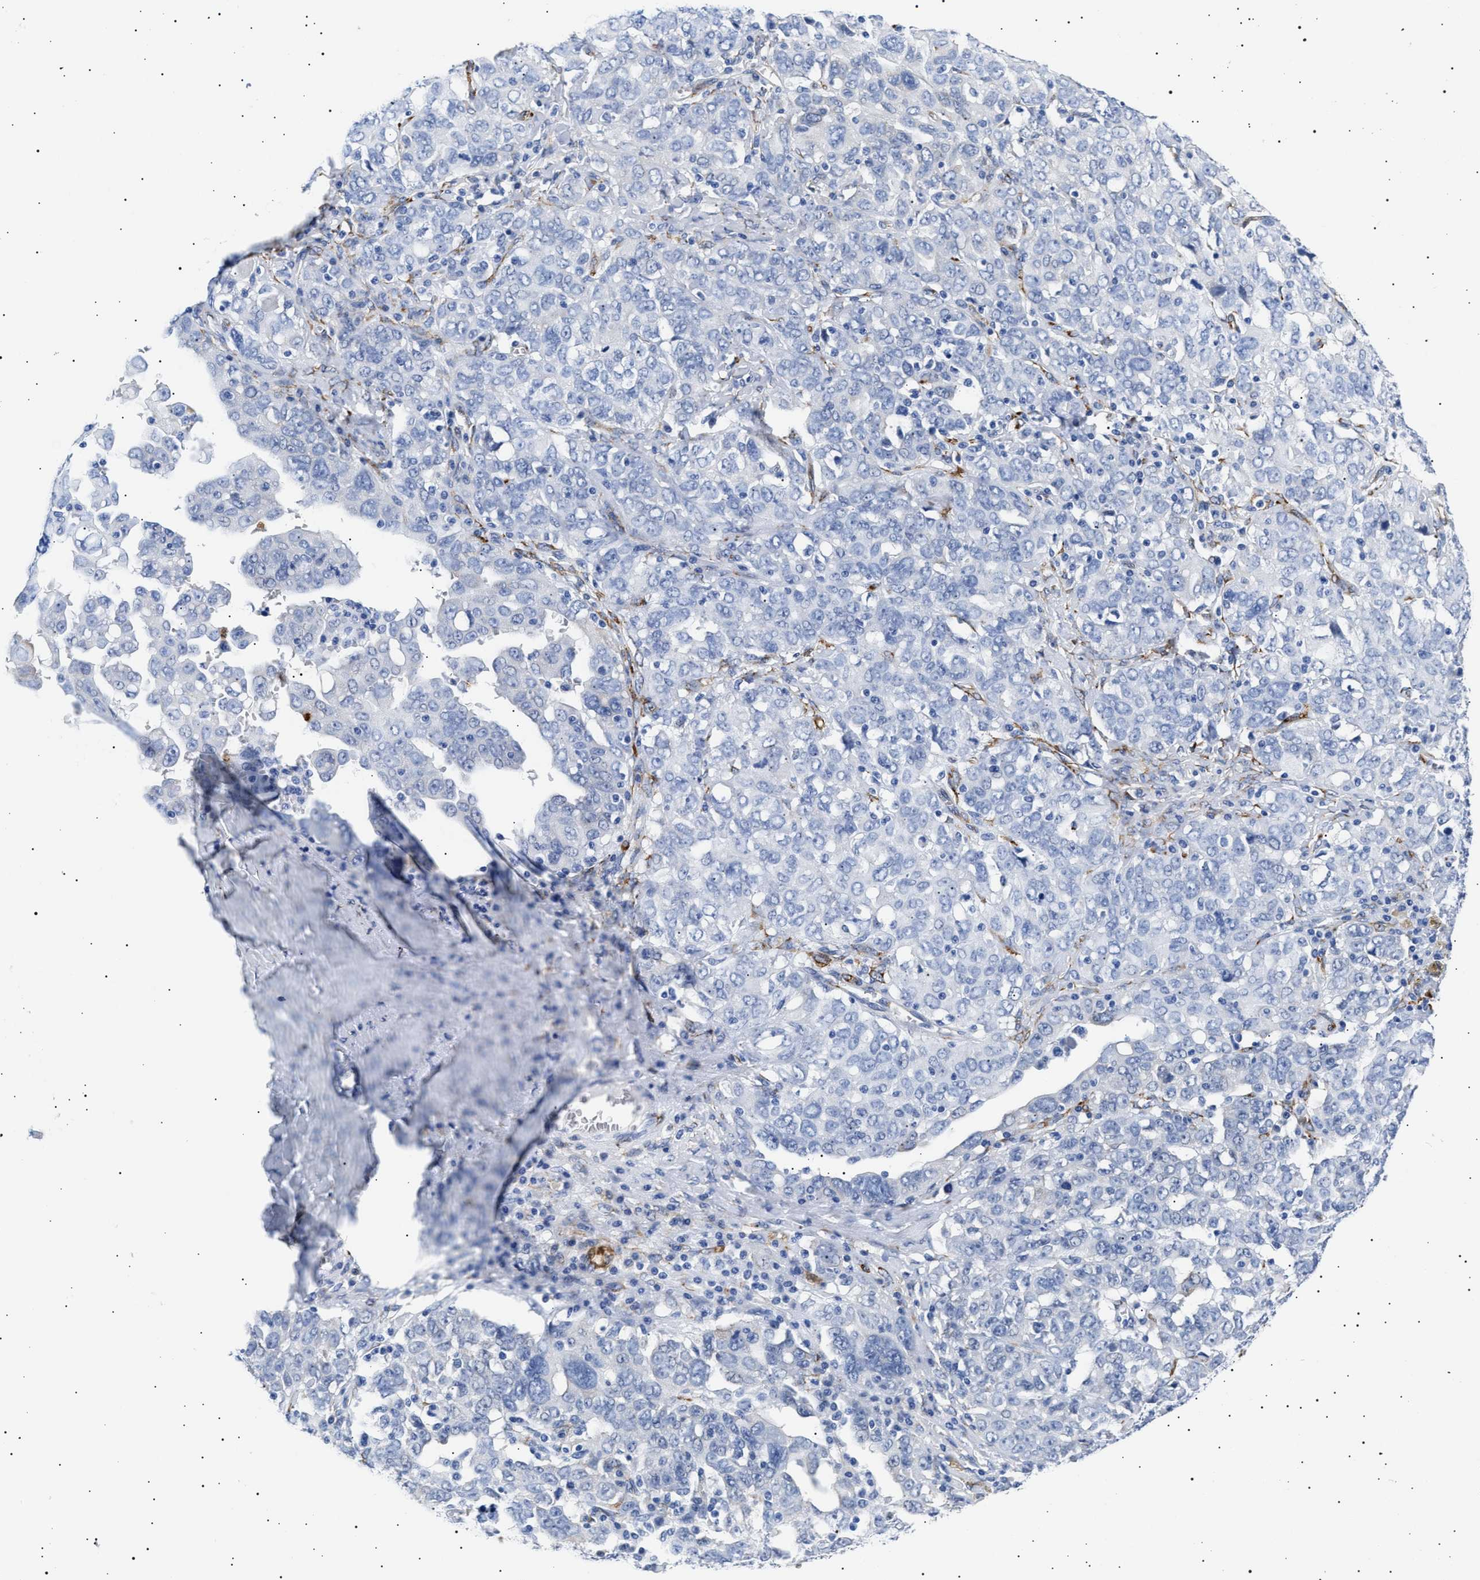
{"staining": {"intensity": "negative", "quantity": "none", "location": "none"}, "tissue": "ovarian cancer", "cell_type": "Tumor cells", "image_type": "cancer", "snomed": [{"axis": "morphology", "description": "Carcinoma, endometroid"}, {"axis": "topography", "description": "Ovary"}], "caption": "Micrograph shows no significant protein expression in tumor cells of ovarian cancer.", "gene": "HEMGN", "patient": {"sex": "female", "age": 62}}